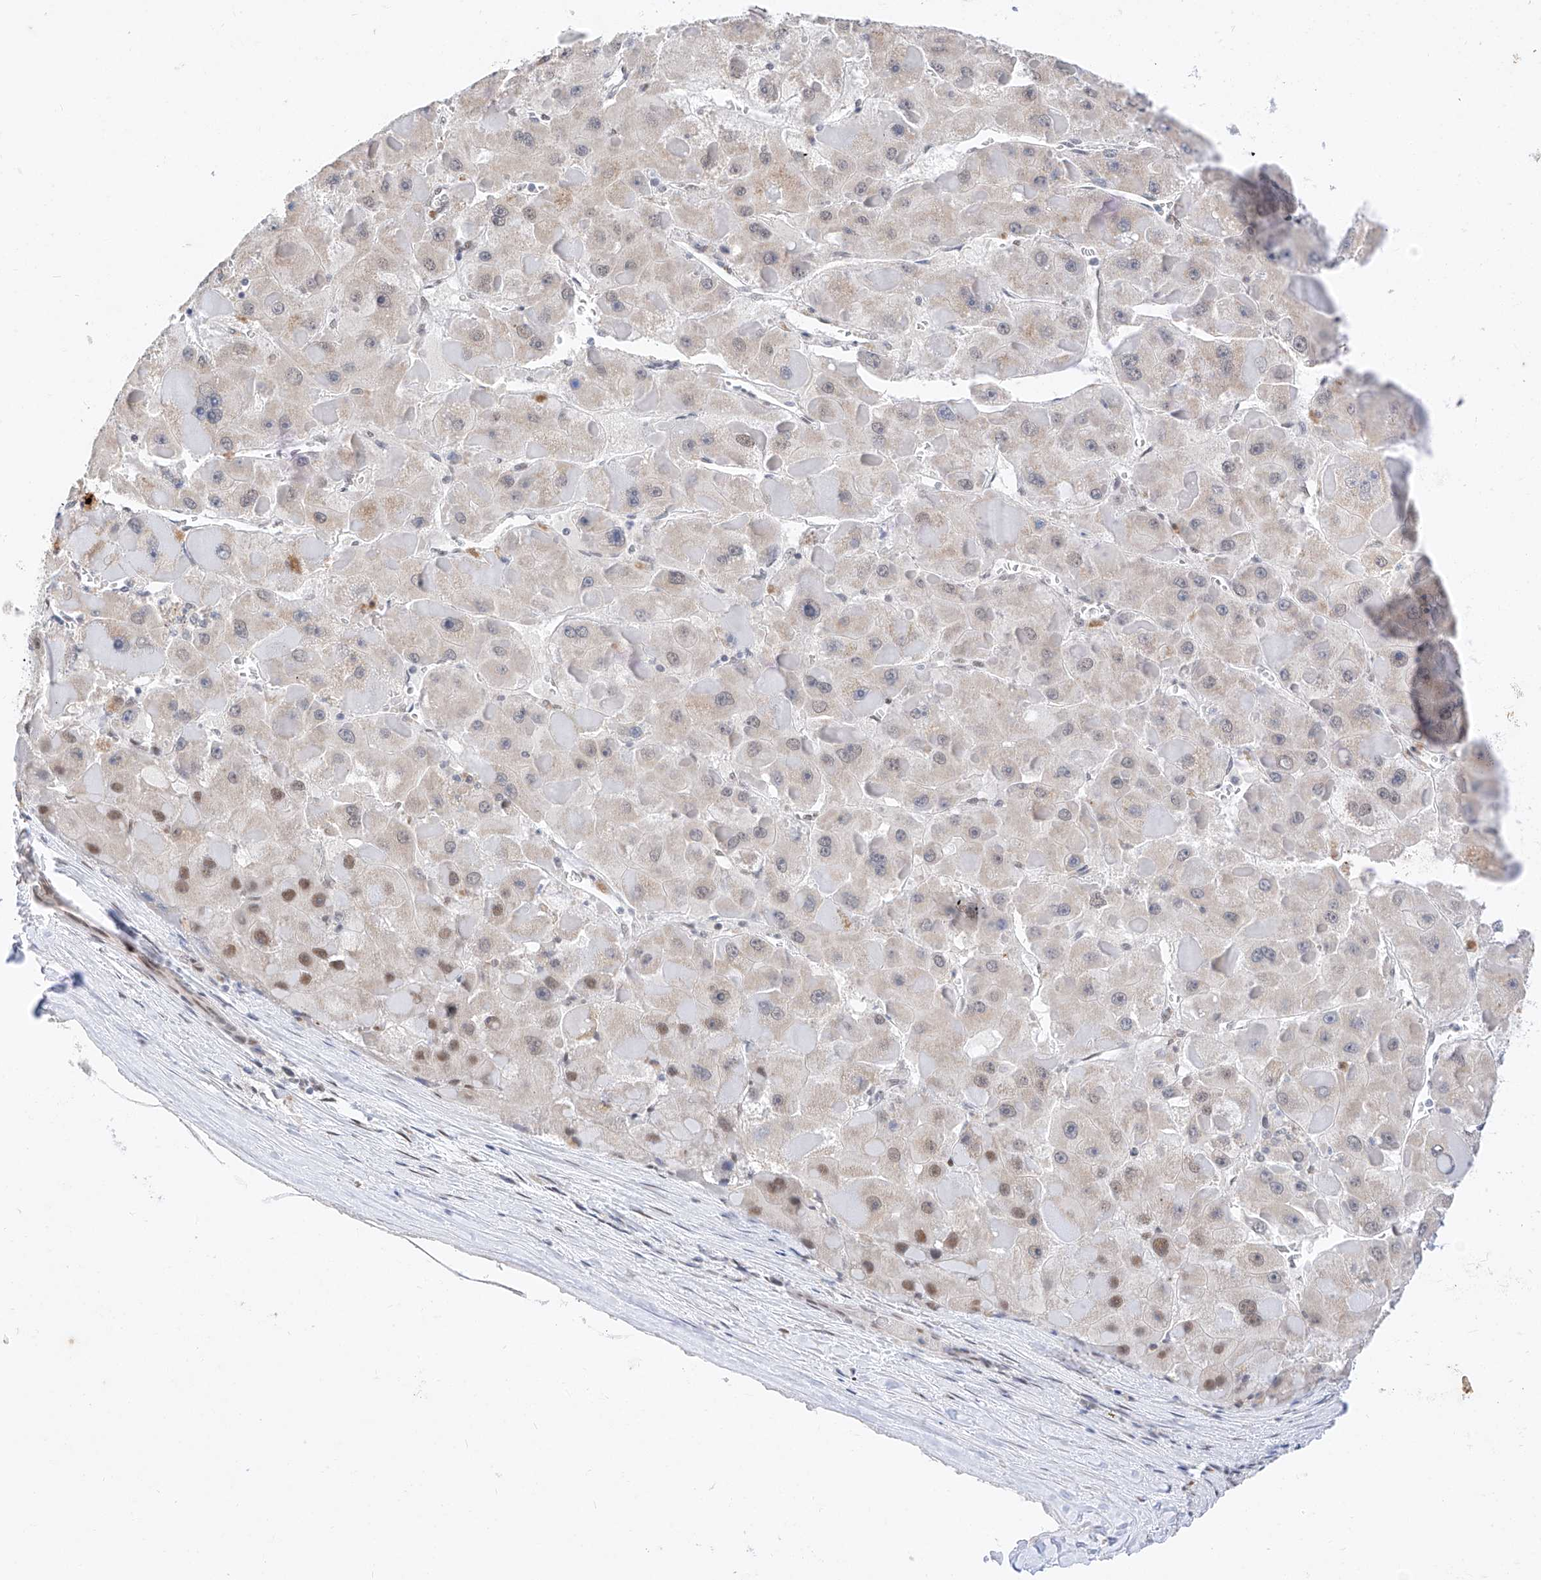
{"staining": {"intensity": "moderate", "quantity": "<25%", "location": "nuclear"}, "tissue": "liver cancer", "cell_type": "Tumor cells", "image_type": "cancer", "snomed": [{"axis": "morphology", "description": "Carcinoma, Hepatocellular, NOS"}, {"axis": "topography", "description": "Liver"}], "caption": "Human liver hepatocellular carcinoma stained for a protein (brown) reveals moderate nuclear positive staining in about <25% of tumor cells.", "gene": "KCNJ1", "patient": {"sex": "female", "age": 73}}